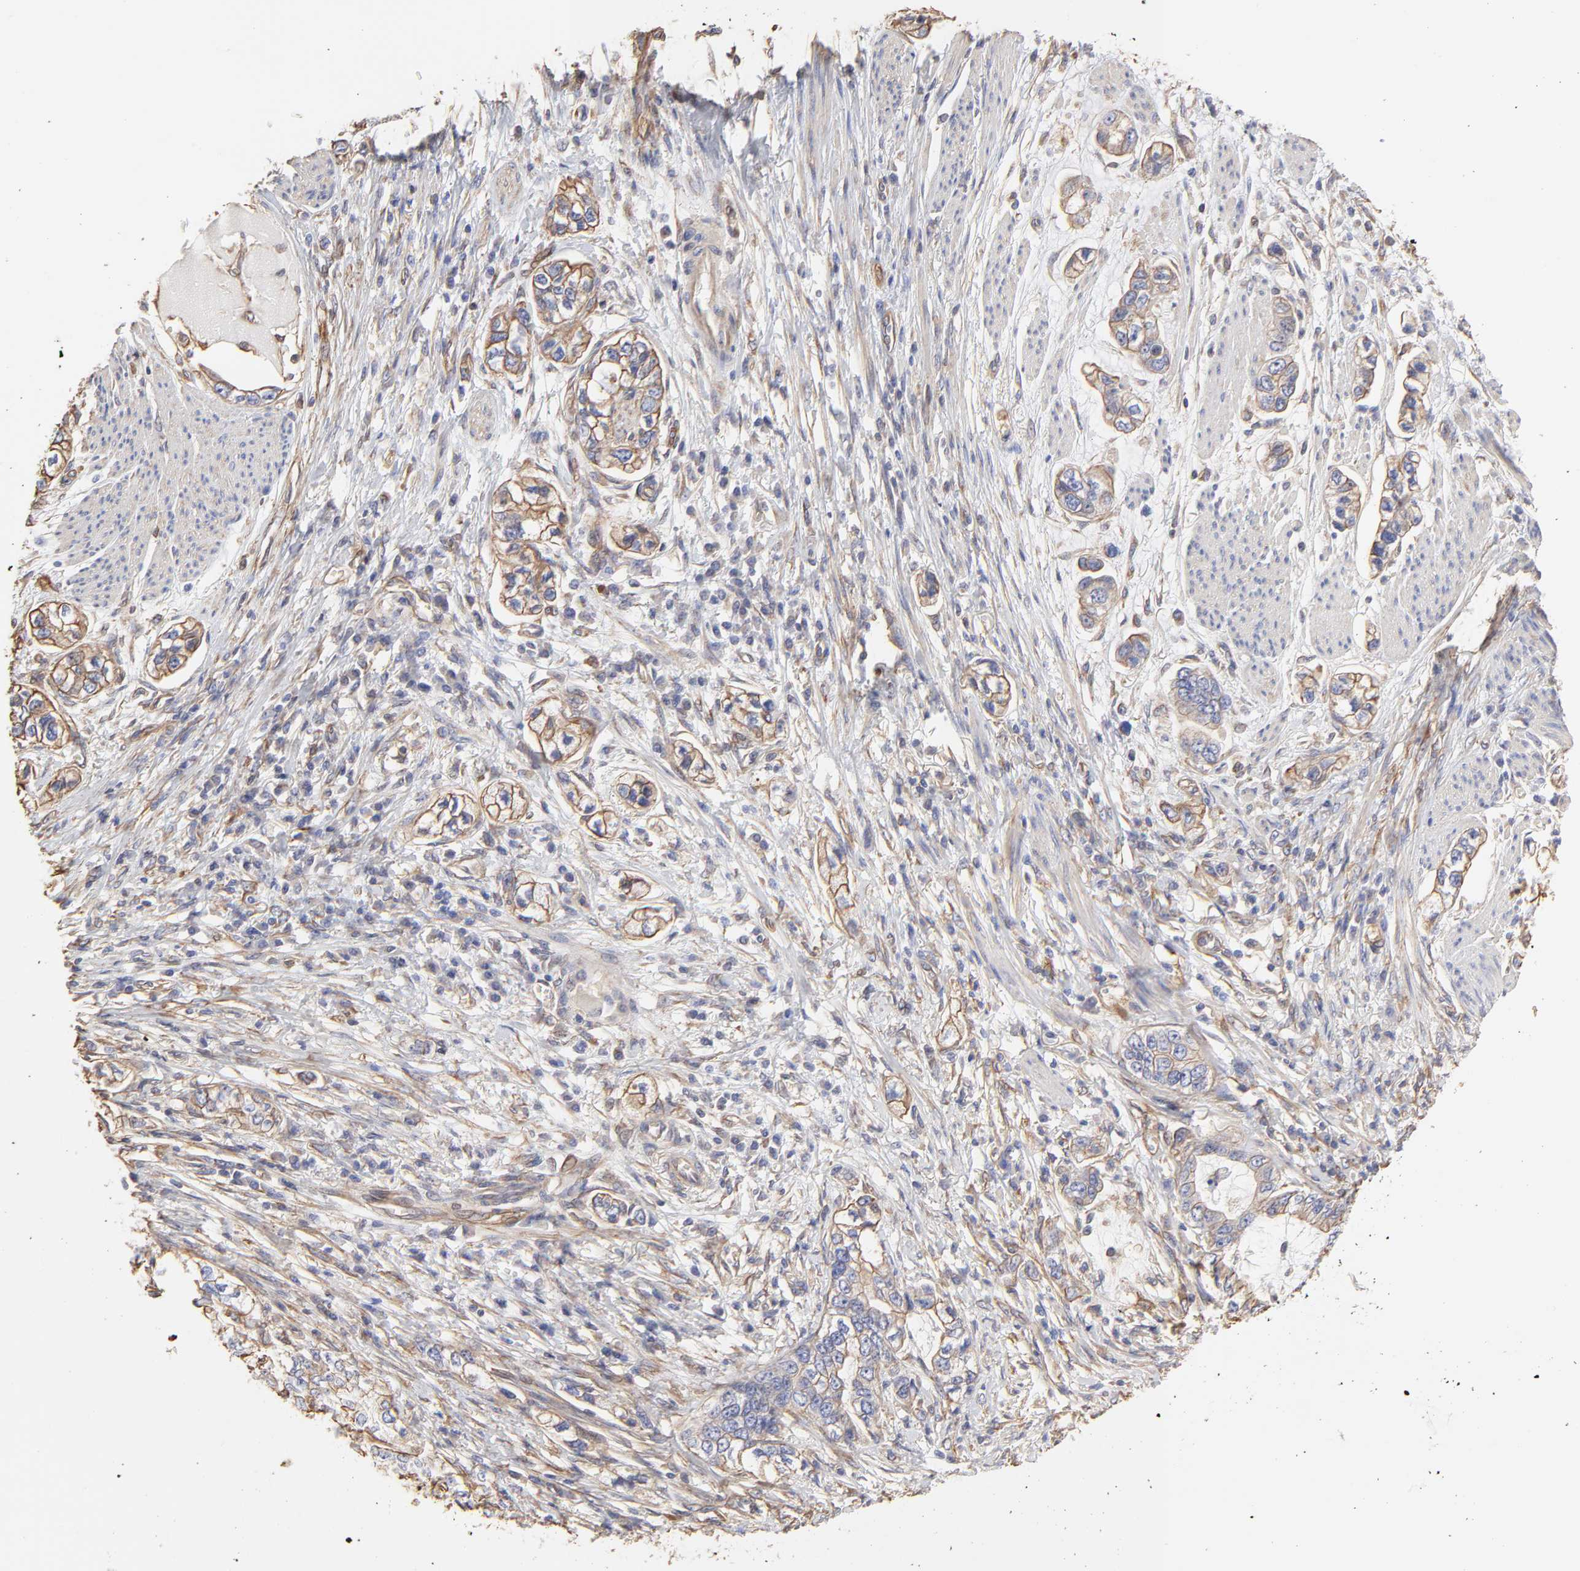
{"staining": {"intensity": "moderate", "quantity": ">75%", "location": "cytoplasmic/membranous"}, "tissue": "stomach cancer", "cell_type": "Tumor cells", "image_type": "cancer", "snomed": [{"axis": "morphology", "description": "Adenocarcinoma, NOS"}, {"axis": "topography", "description": "Stomach, lower"}], "caption": "Tumor cells reveal moderate cytoplasmic/membranous expression in about >75% of cells in stomach cancer (adenocarcinoma).", "gene": "LRCH2", "patient": {"sex": "female", "age": 93}}